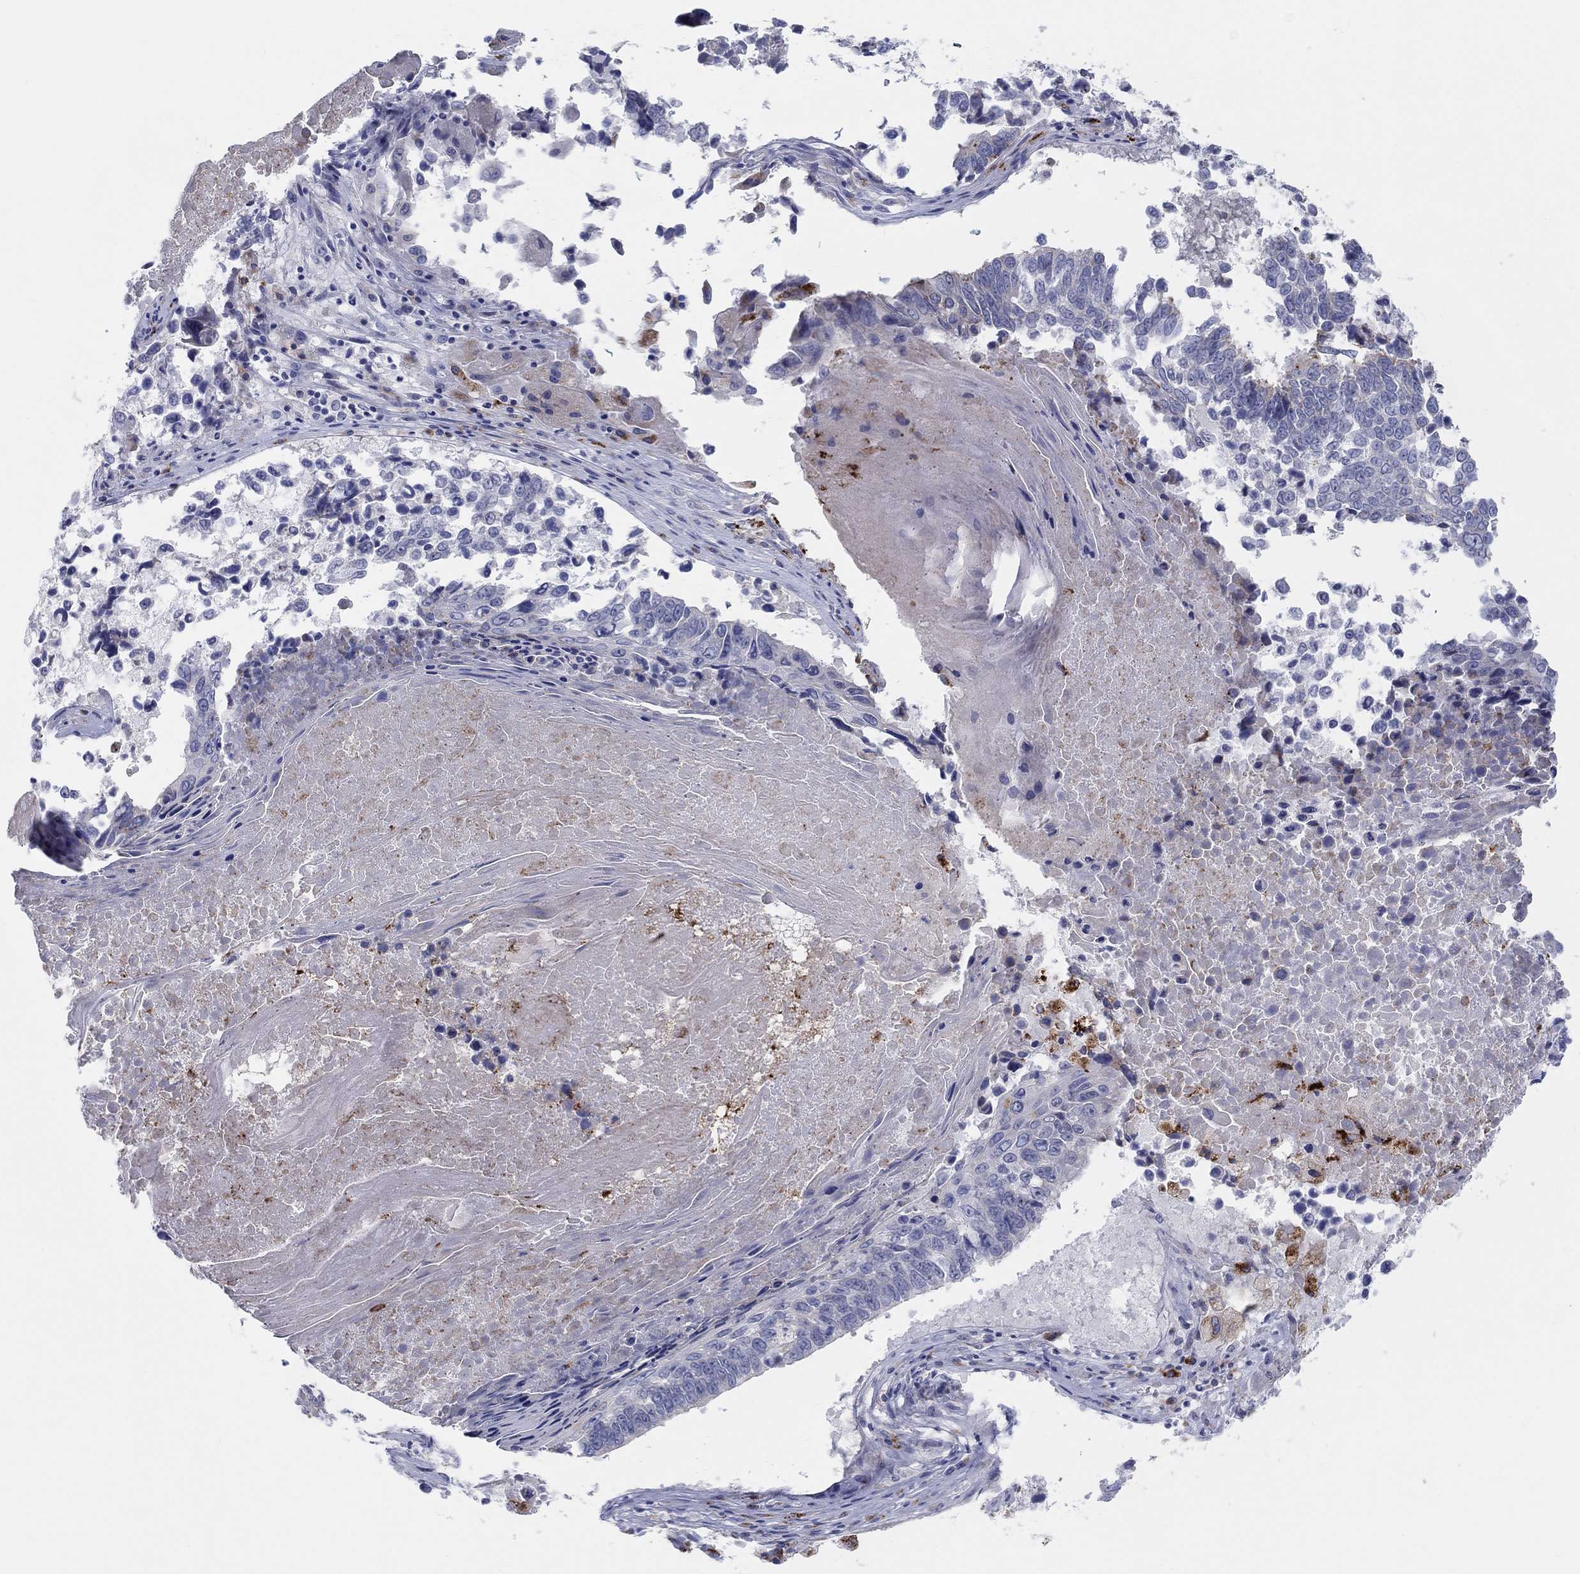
{"staining": {"intensity": "negative", "quantity": "none", "location": "none"}, "tissue": "lung cancer", "cell_type": "Tumor cells", "image_type": "cancer", "snomed": [{"axis": "morphology", "description": "Squamous cell carcinoma, NOS"}, {"axis": "topography", "description": "Lung"}], "caption": "Lung squamous cell carcinoma was stained to show a protein in brown. There is no significant positivity in tumor cells. (Stains: DAB (3,3'-diaminobenzidine) immunohistochemistry (IHC) with hematoxylin counter stain, Microscopy: brightfield microscopy at high magnification).", "gene": "BCO2", "patient": {"sex": "male", "age": 73}}